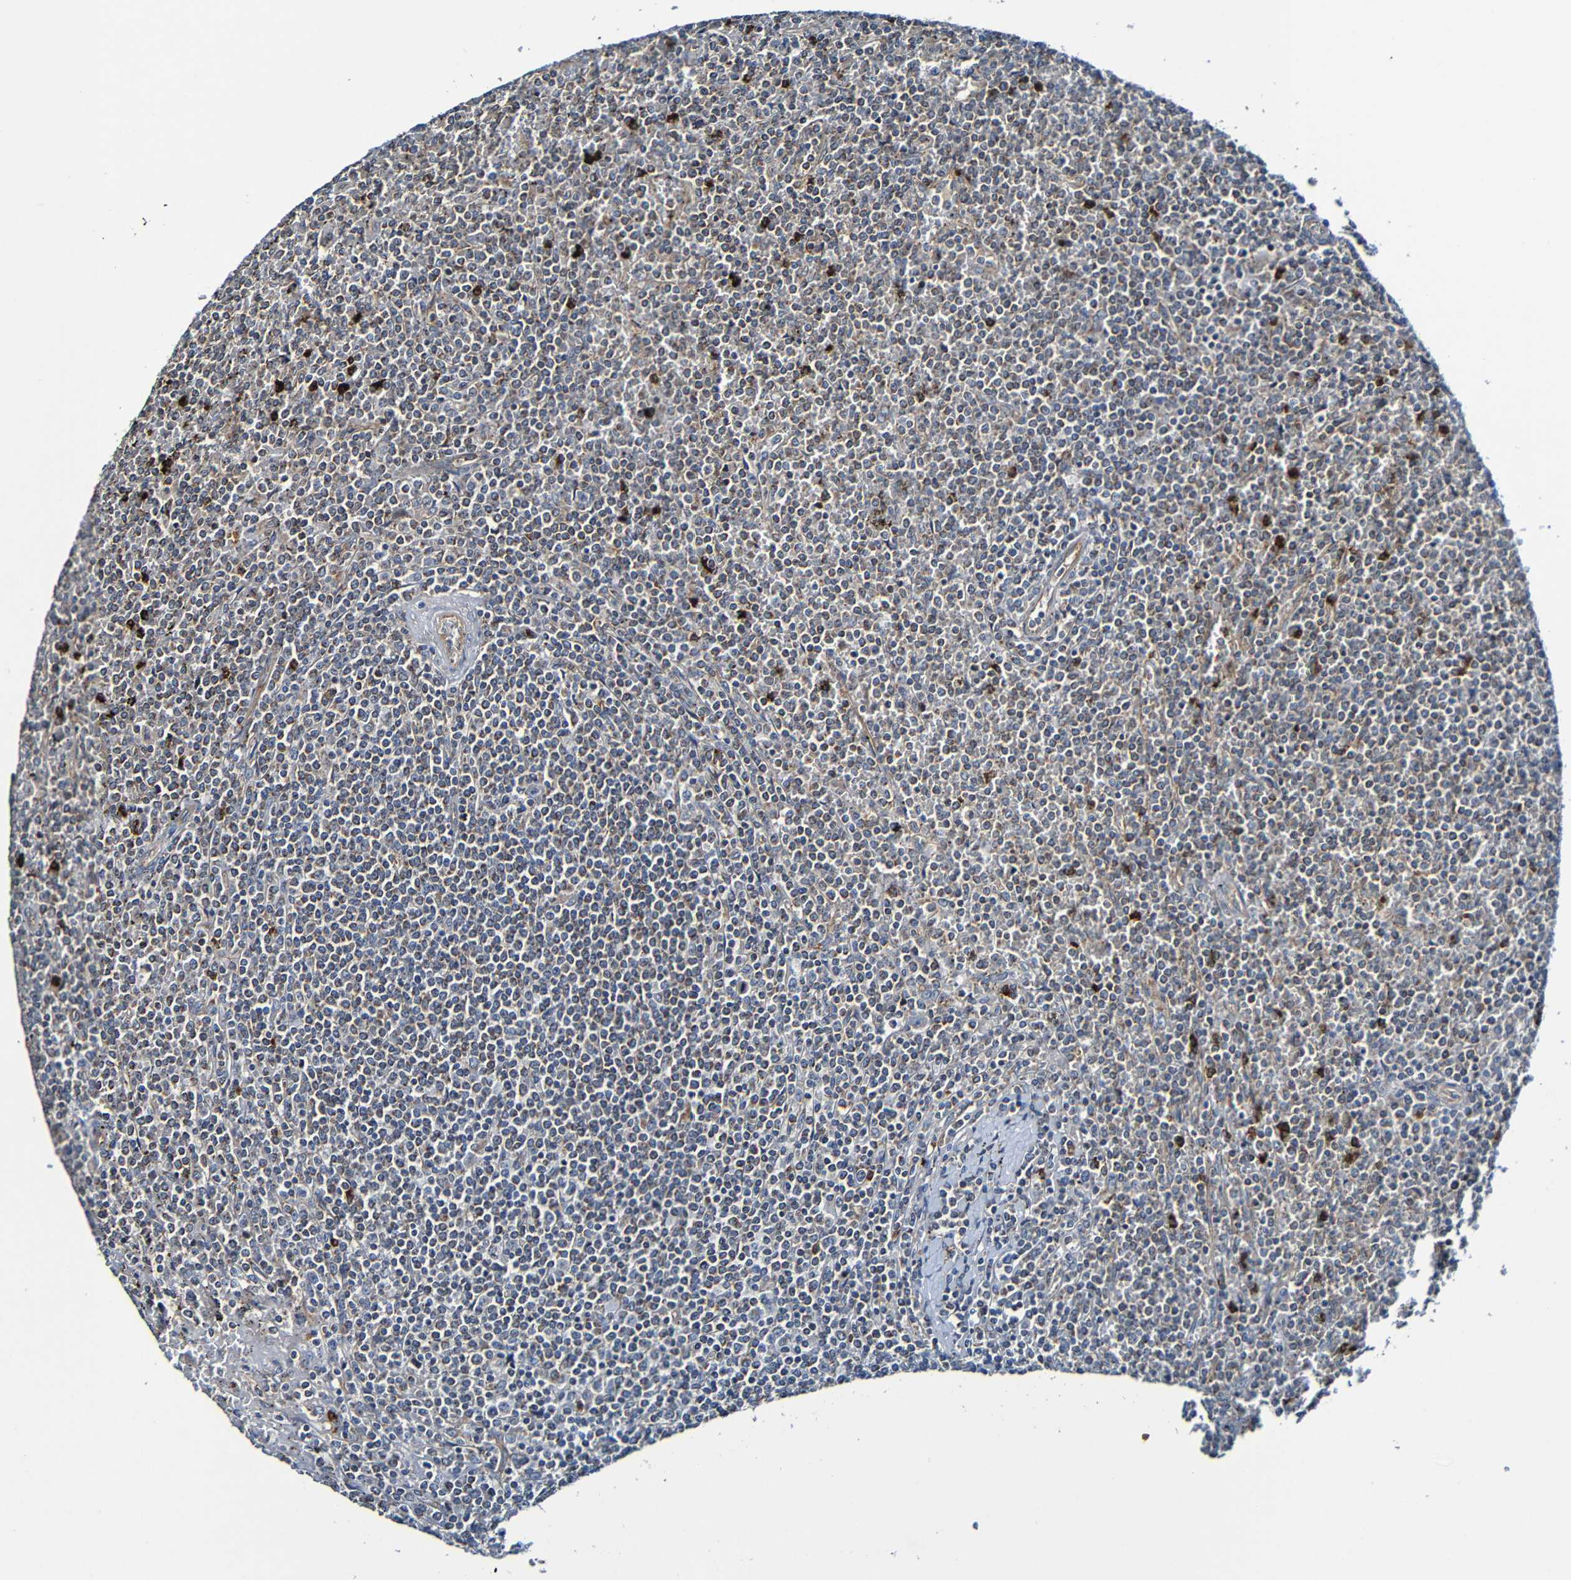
{"staining": {"intensity": "weak", "quantity": "<25%", "location": "cytoplasmic/membranous"}, "tissue": "lymphoma", "cell_type": "Tumor cells", "image_type": "cancer", "snomed": [{"axis": "morphology", "description": "Malignant lymphoma, non-Hodgkin's type, Low grade"}, {"axis": "topography", "description": "Spleen"}], "caption": "This is an immunohistochemistry image of human lymphoma. There is no staining in tumor cells.", "gene": "ADAM15", "patient": {"sex": "female", "age": 19}}